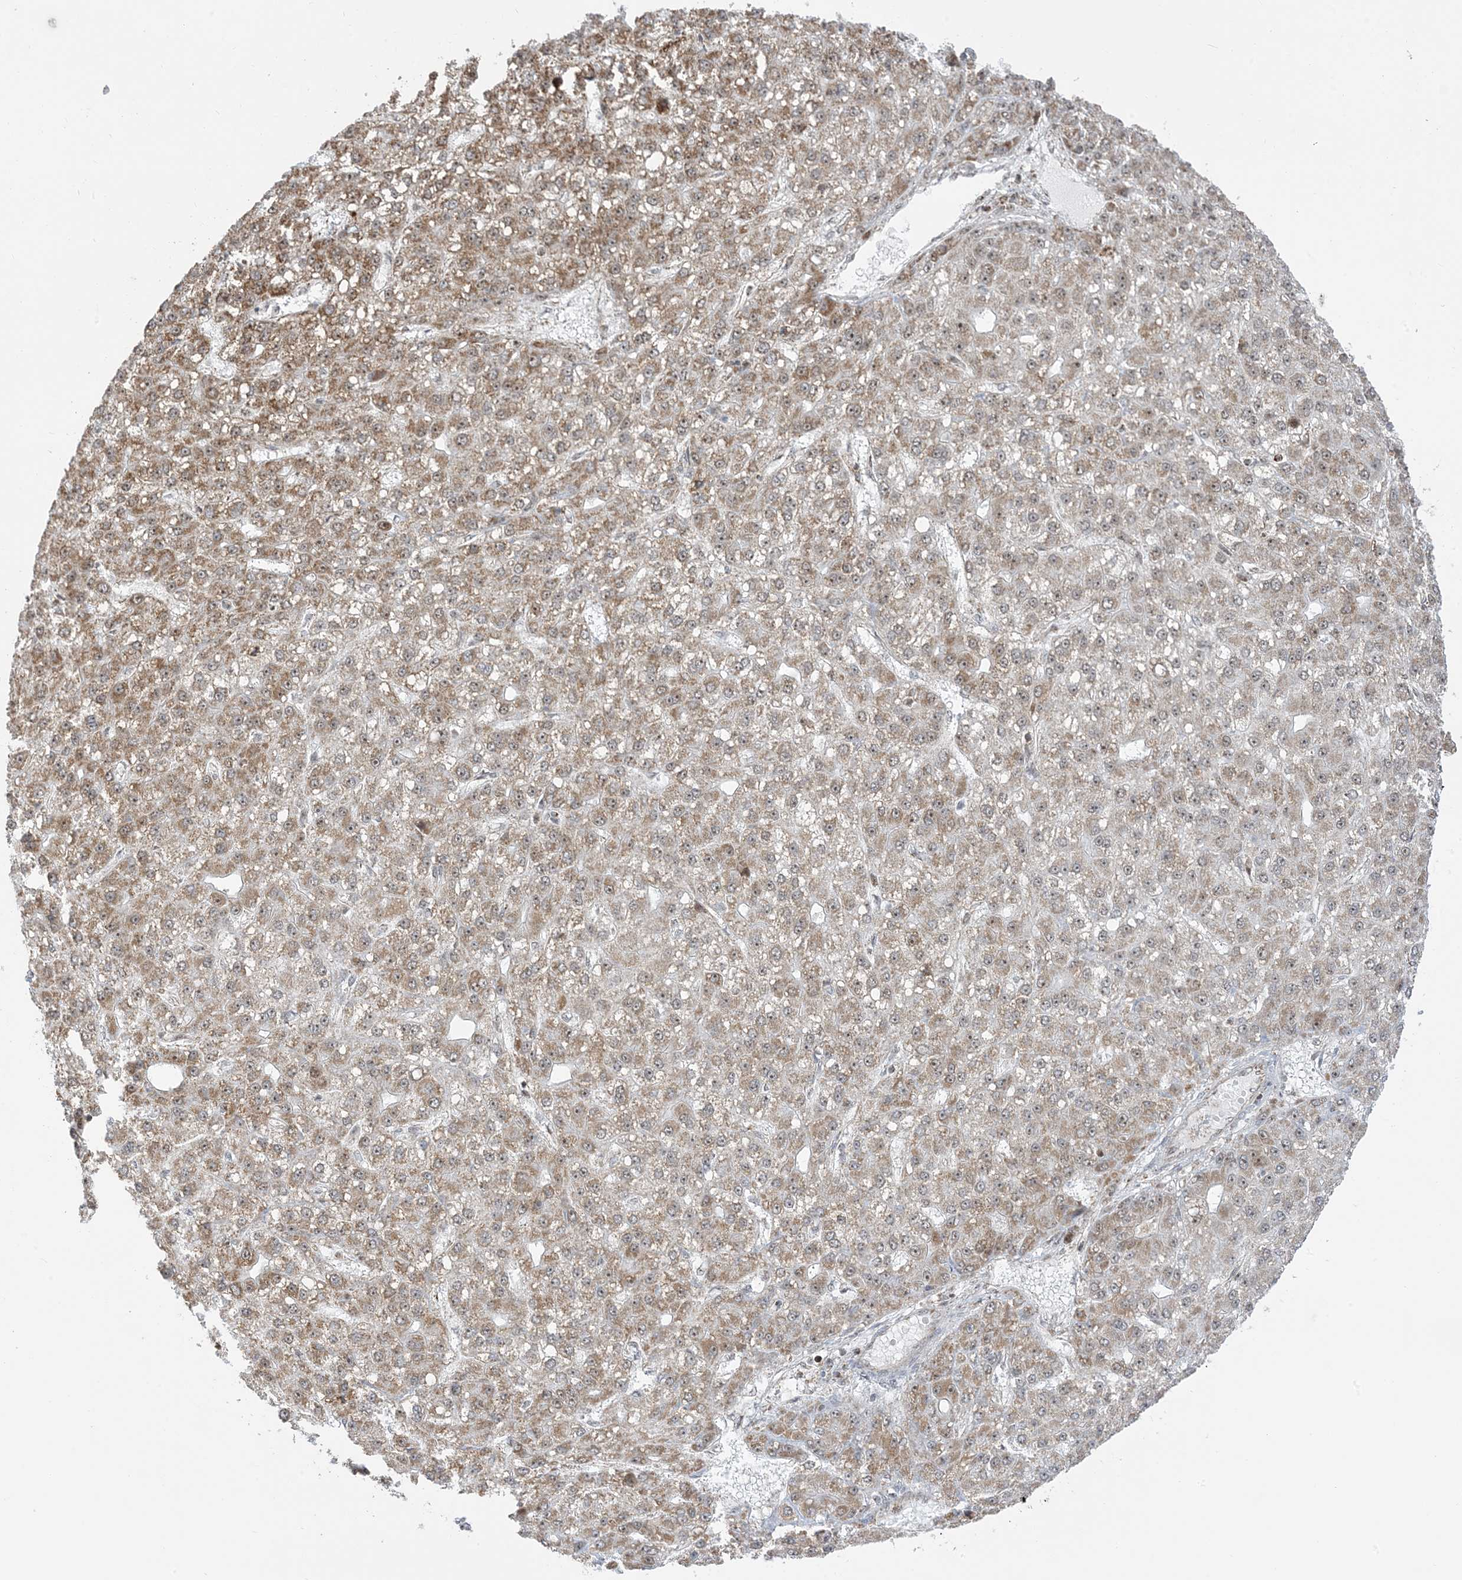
{"staining": {"intensity": "moderate", "quantity": ">75%", "location": "cytoplasmic/membranous,nuclear"}, "tissue": "liver cancer", "cell_type": "Tumor cells", "image_type": "cancer", "snomed": [{"axis": "morphology", "description": "Carcinoma, Hepatocellular, NOS"}, {"axis": "topography", "description": "Liver"}], "caption": "Immunohistochemistry of liver cancer (hepatocellular carcinoma) demonstrates medium levels of moderate cytoplasmic/membranous and nuclear expression in about >75% of tumor cells.", "gene": "MAPKBP1", "patient": {"sex": "male", "age": 67}}